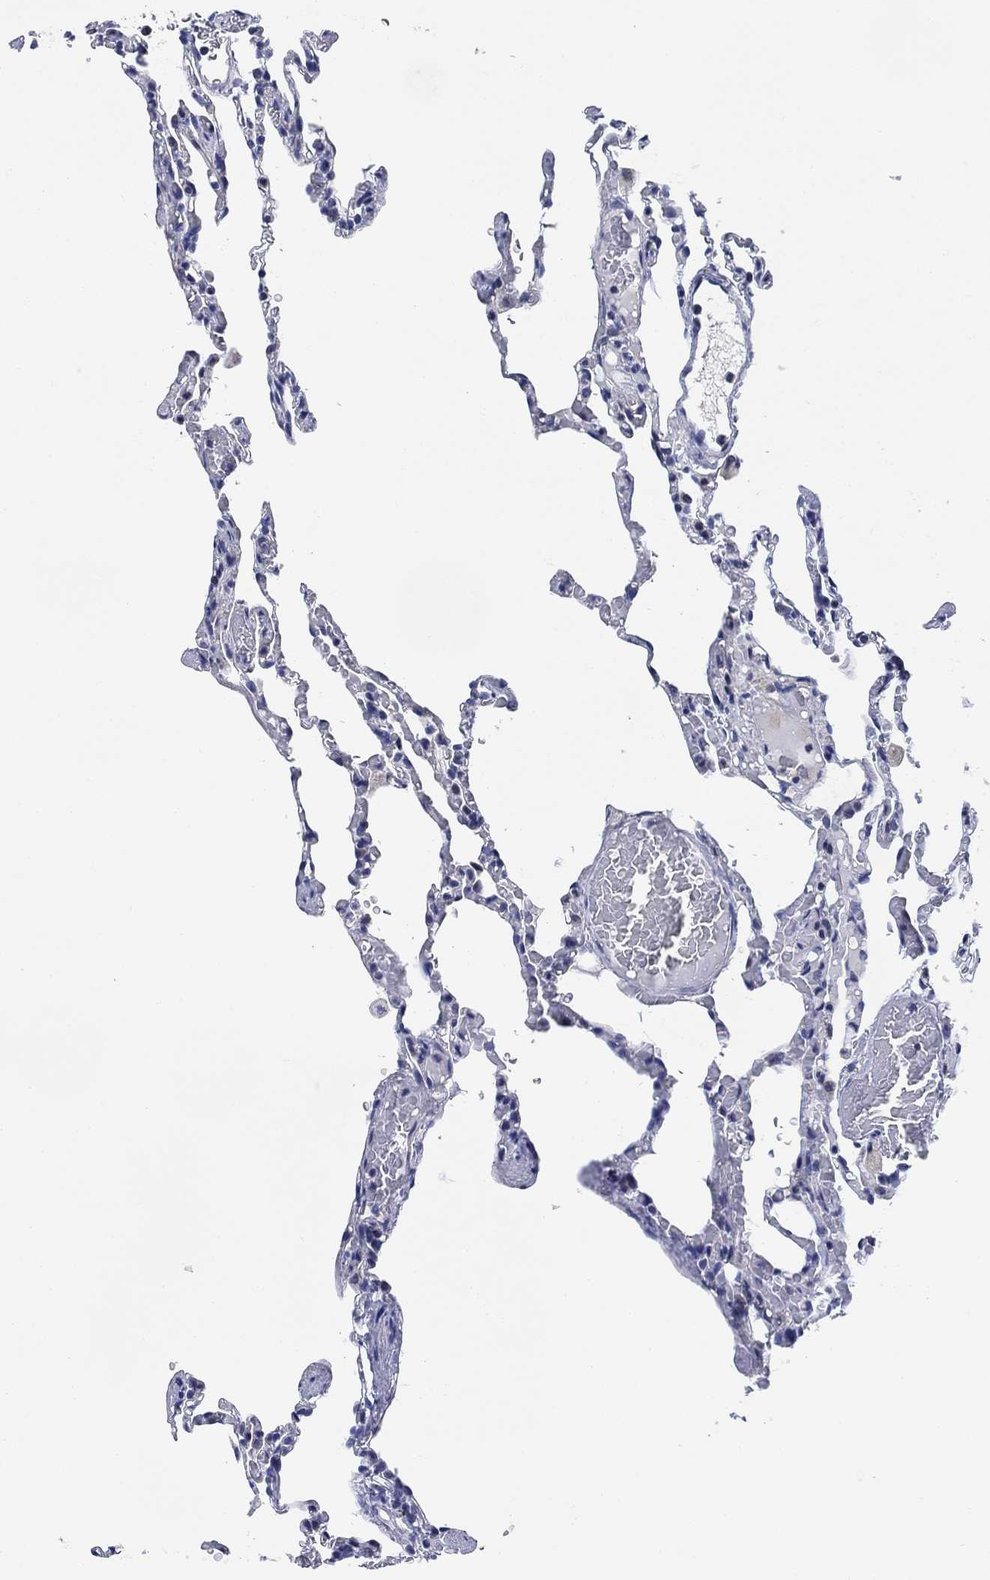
{"staining": {"intensity": "negative", "quantity": "none", "location": "none"}, "tissue": "lung", "cell_type": "Alveolar cells", "image_type": "normal", "snomed": [{"axis": "morphology", "description": "Normal tissue, NOS"}, {"axis": "topography", "description": "Lung"}], "caption": "High power microscopy photomicrograph of an immunohistochemistry photomicrograph of unremarkable lung, revealing no significant staining in alveolar cells.", "gene": "DAZL", "patient": {"sex": "female", "age": 43}}